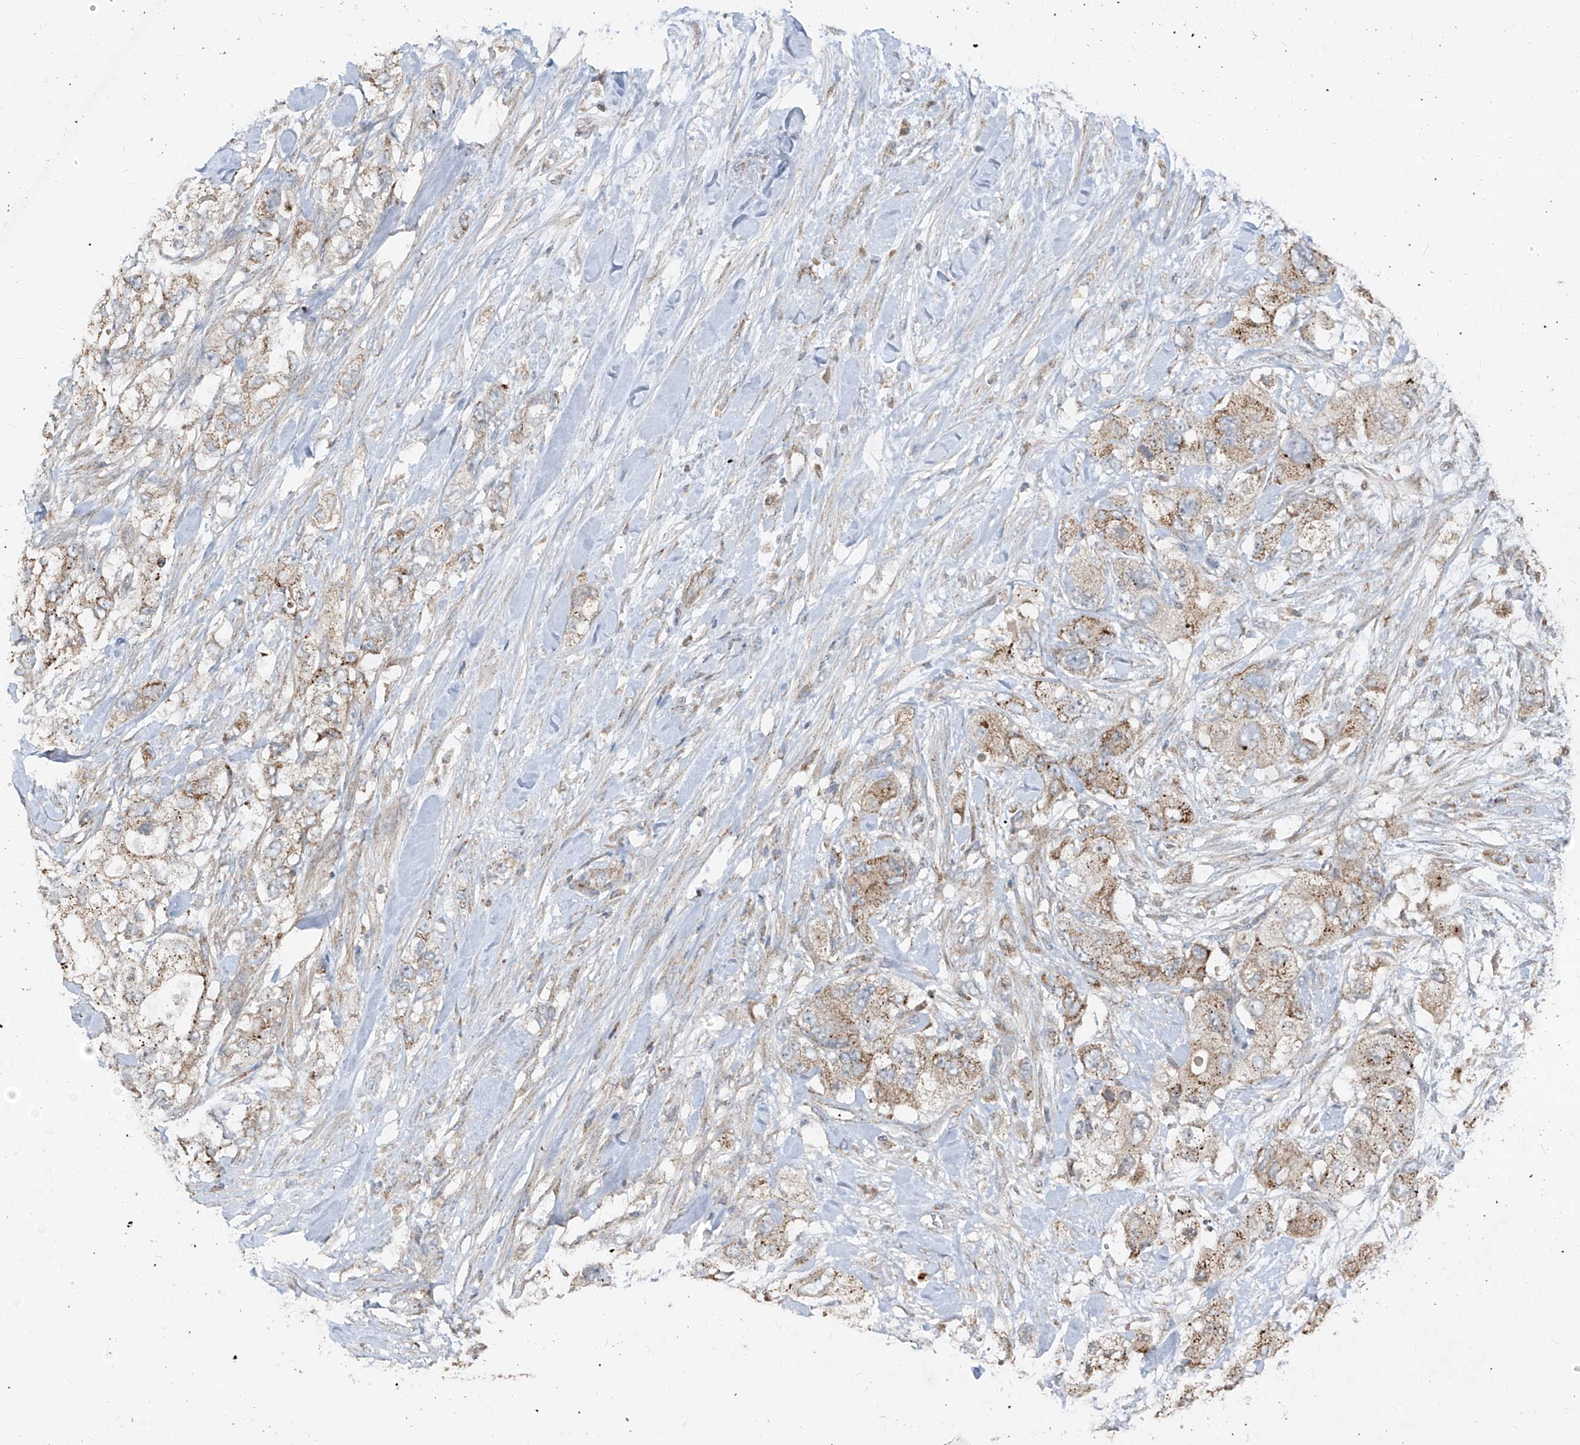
{"staining": {"intensity": "moderate", "quantity": "25%-75%", "location": "cytoplasmic/membranous"}, "tissue": "pancreatic cancer", "cell_type": "Tumor cells", "image_type": "cancer", "snomed": [{"axis": "morphology", "description": "Adenocarcinoma, NOS"}, {"axis": "topography", "description": "Pancreas"}], "caption": "Immunohistochemistry (IHC) photomicrograph of neoplastic tissue: pancreatic adenocarcinoma stained using immunohistochemistry reveals medium levels of moderate protein expression localized specifically in the cytoplasmic/membranous of tumor cells, appearing as a cytoplasmic/membranous brown color.", "gene": "ABCD3", "patient": {"sex": "female", "age": 73}}